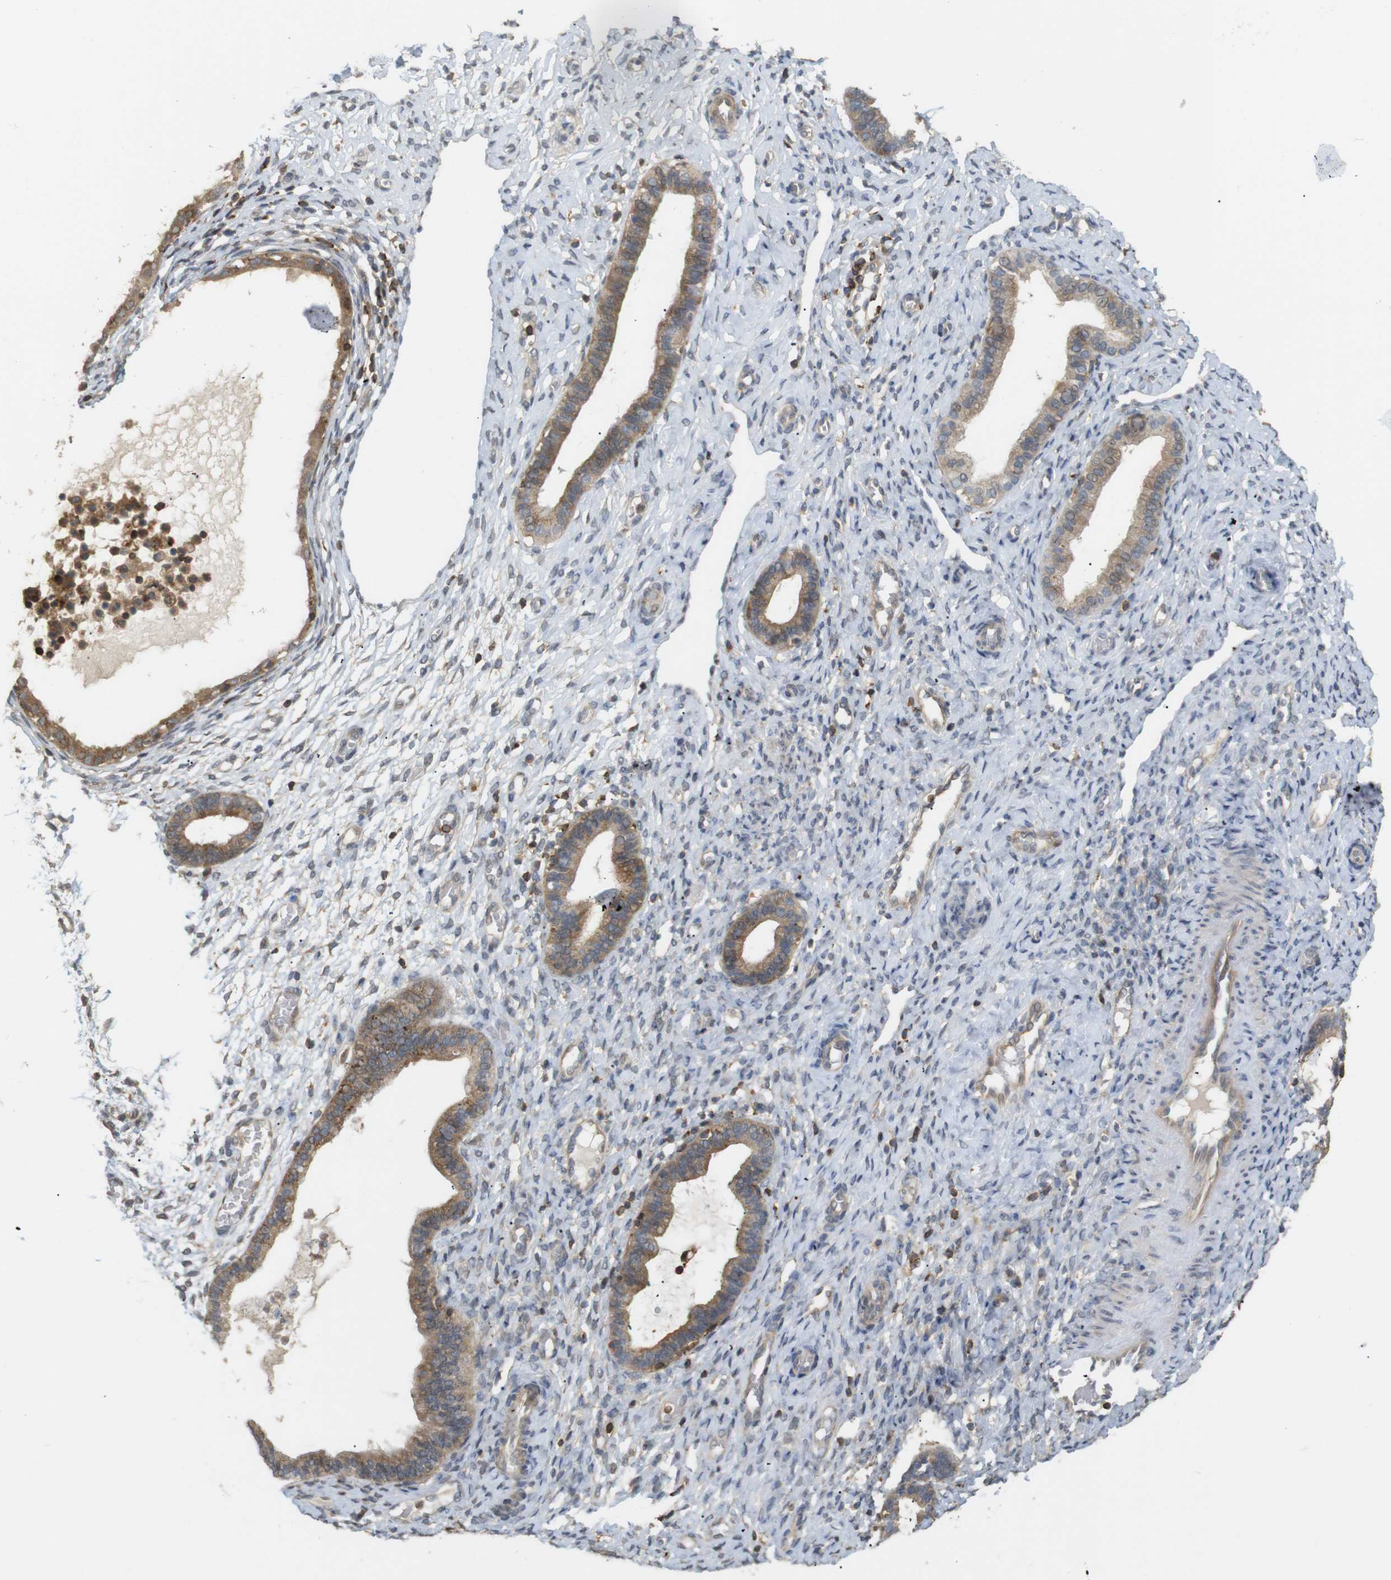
{"staining": {"intensity": "weak", "quantity": "<25%", "location": "cytoplasmic/membranous"}, "tissue": "endometrium", "cell_type": "Cells in endometrial stroma", "image_type": "normal", "snomed": [{"axis": "morphology", "description": "Normal tissue, NOS"}, {"axis": "topography", "description": "Endometrium"}], "caption": "Immunohistochemistry (IHC) micrograph of normal human endometrium stained for a protein (brown), which shows no expression in cells in endometrial stroma.", "gene": "KSR1", "patient": {"sex": "female", "age": 61}}